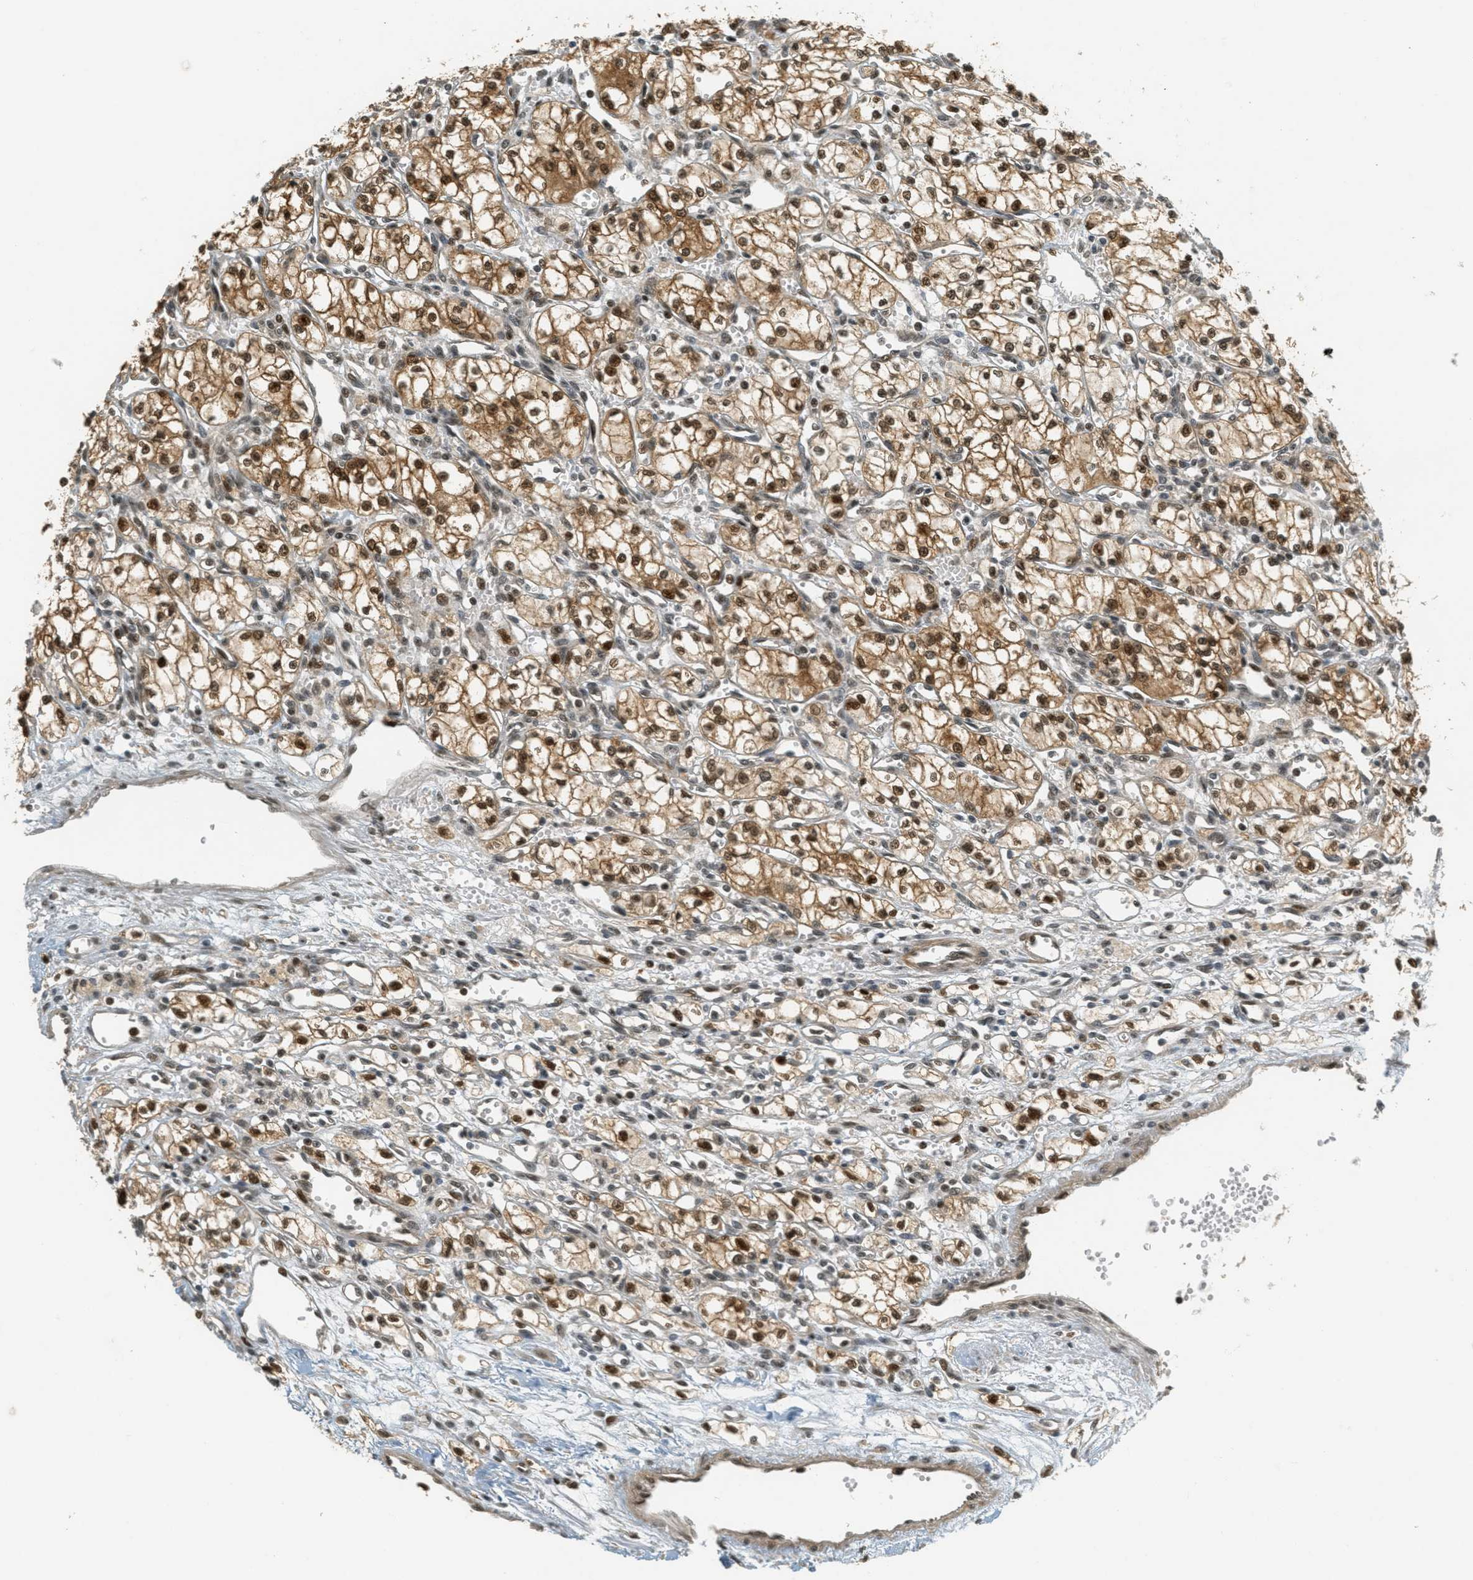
{"staining": {"intensity": "strong", "quantity": ">75%", "location": "cytoplasmic/membranous,nuclear"}, "tissue": "renal cancer", "cell_type": "Tumor cells", "image_type": "cancer", "snomed": [{"axis": "morphology", "description": "Normal tissue, NOS"}, {"axis": "morphology", "description": "Adenocarcinoma, NOS"}, {"axis": "topography", "description": "Kidney"}], "caption": "Adenocarcinoma (renal) stained with a protein marker demonstrates strong staining in tumor cells.", "gene": "FOXM1", "patient": {"sex": "male", "age": 59}}